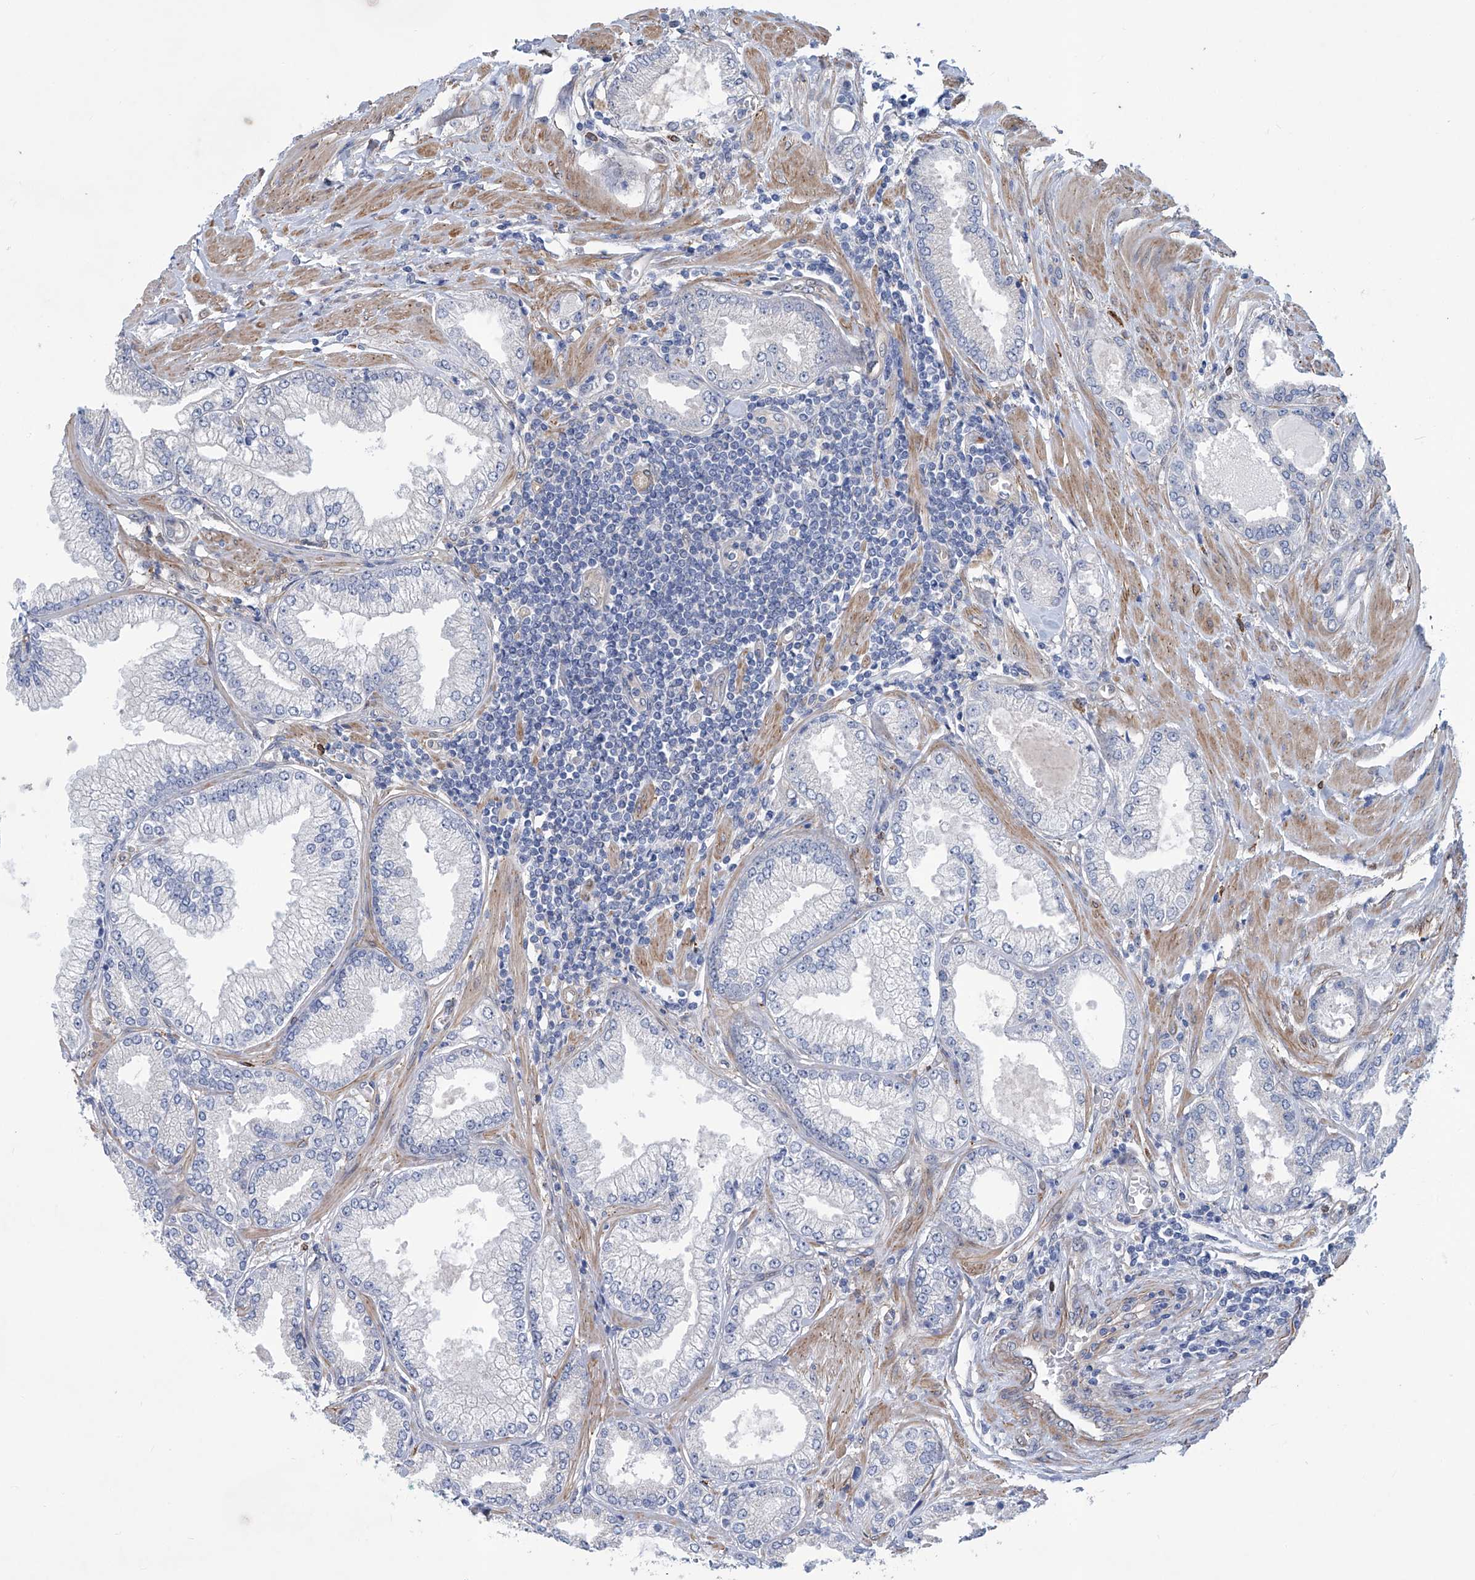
{"staining": {"intensity": "negative", "quantity": "none", "location": "none"}, "tissue": "prostate cancer", "cell_type": "Tumor cells", "image_type": "cancer", "snomed": [{"axis": "morphology", "description": "Adenocarcinoma, Low grade"}, {"axis": "topography", "description": "Prostate"}], "caption": "Immunohistochemistry (IHC) micrograph of neoplastic tissue: prostate cancer (adenocarcinoma (low-grade)) stained with DAB (3,3'-diaminobenzidine) demonstrates no significant protein expression in tumor cells.", "gene": "TNN", "patient": {"sex": "male", "age": 62}}